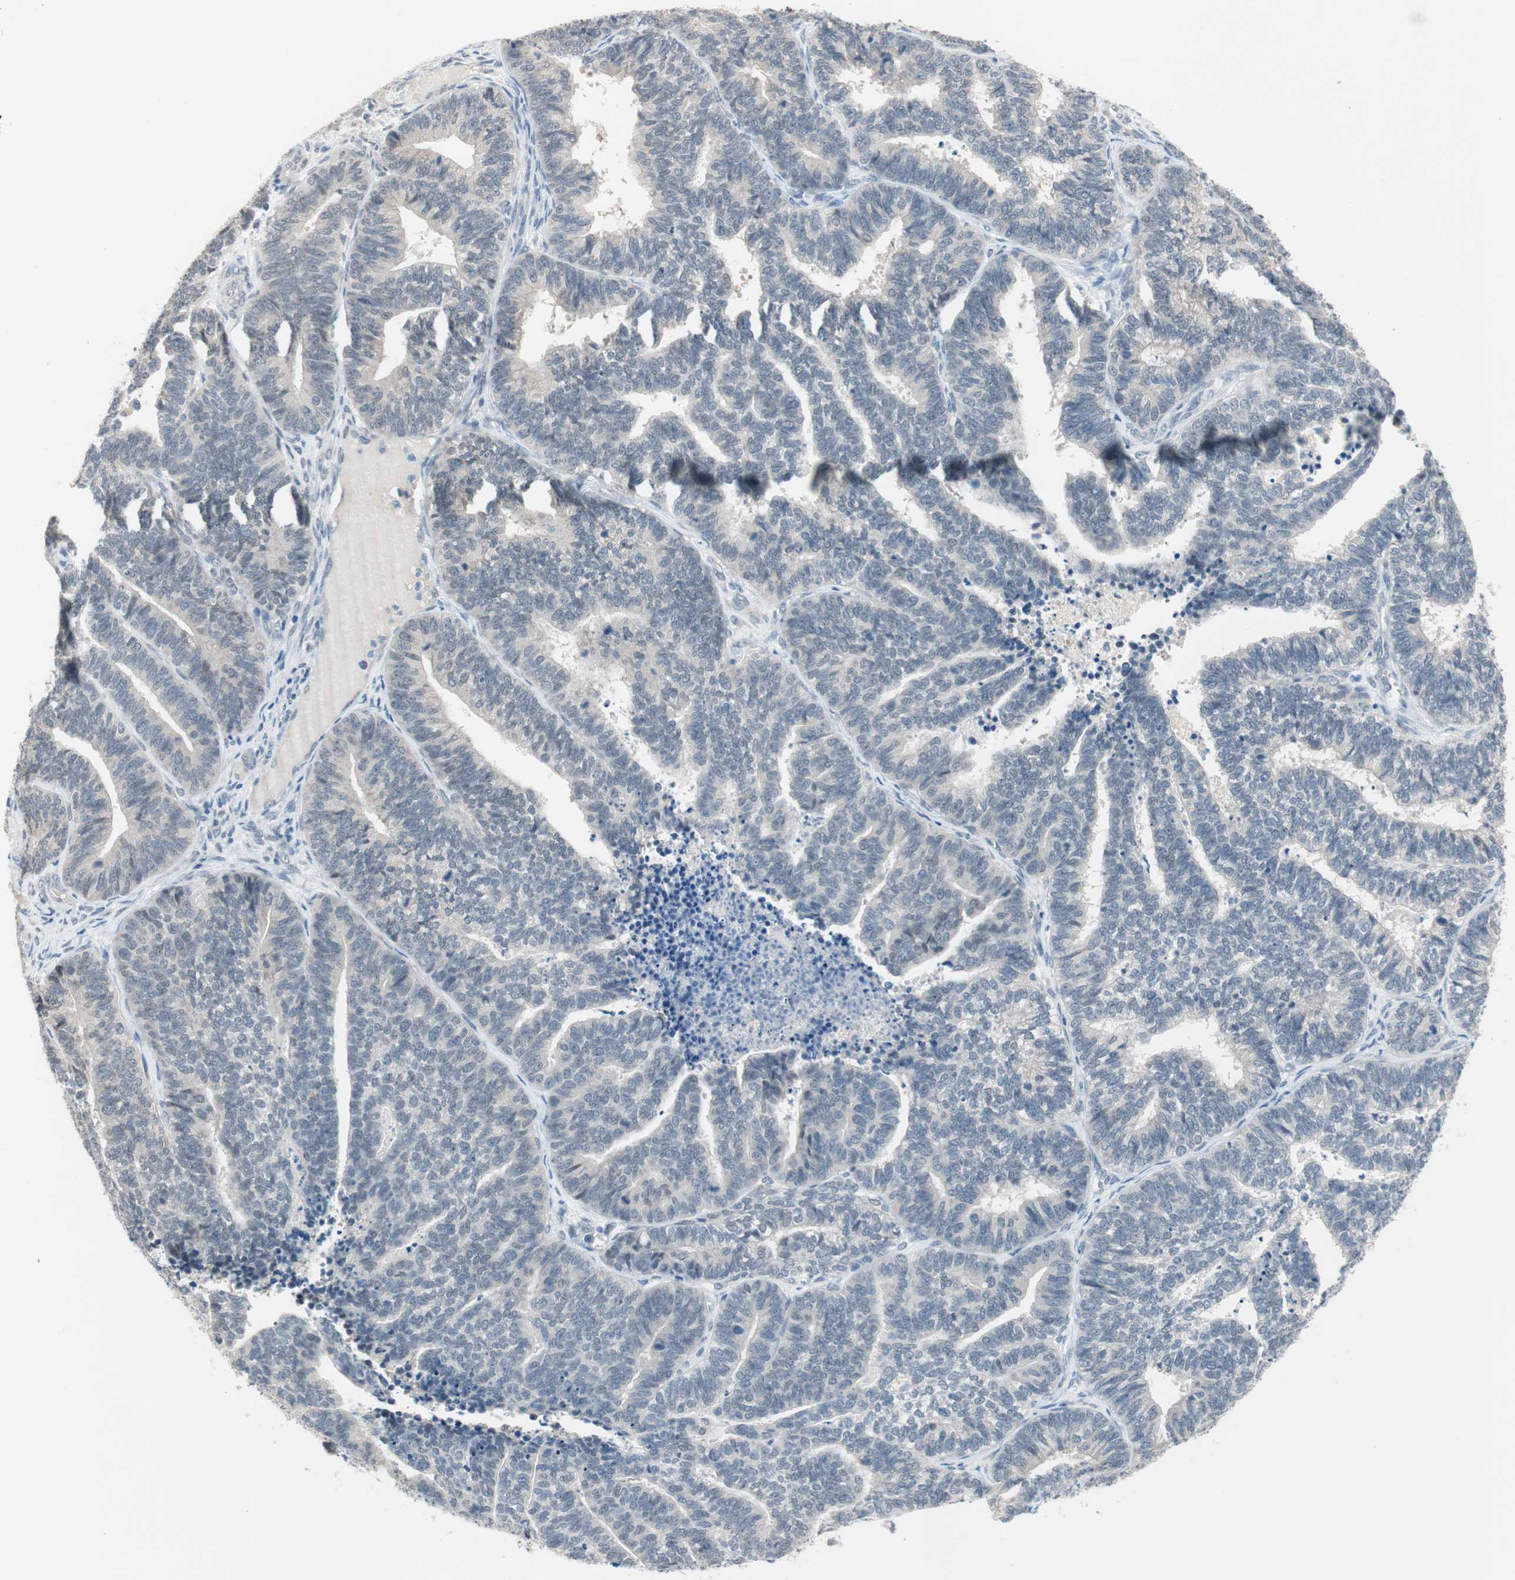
{"staining": {"intensity": "weak", "quantity": "<25%", "location": "nuclear"}, "tissue": "endometrial cancer", "cell_type": "Tumor cells", "image_type": "cancer", "snomed": [{"axis": "morphology", "description": "Adenocarcinoma, NOS"}, {"axis": "topography", "description": "Endometrium"}], "caption": "Immunohistochemical staining of endometrial cancer shows no significant staining in tumor cells. Nuclei are stained in blue.", "gene": "GRHL1", "patient": {"sex": "female", "age": 70}}